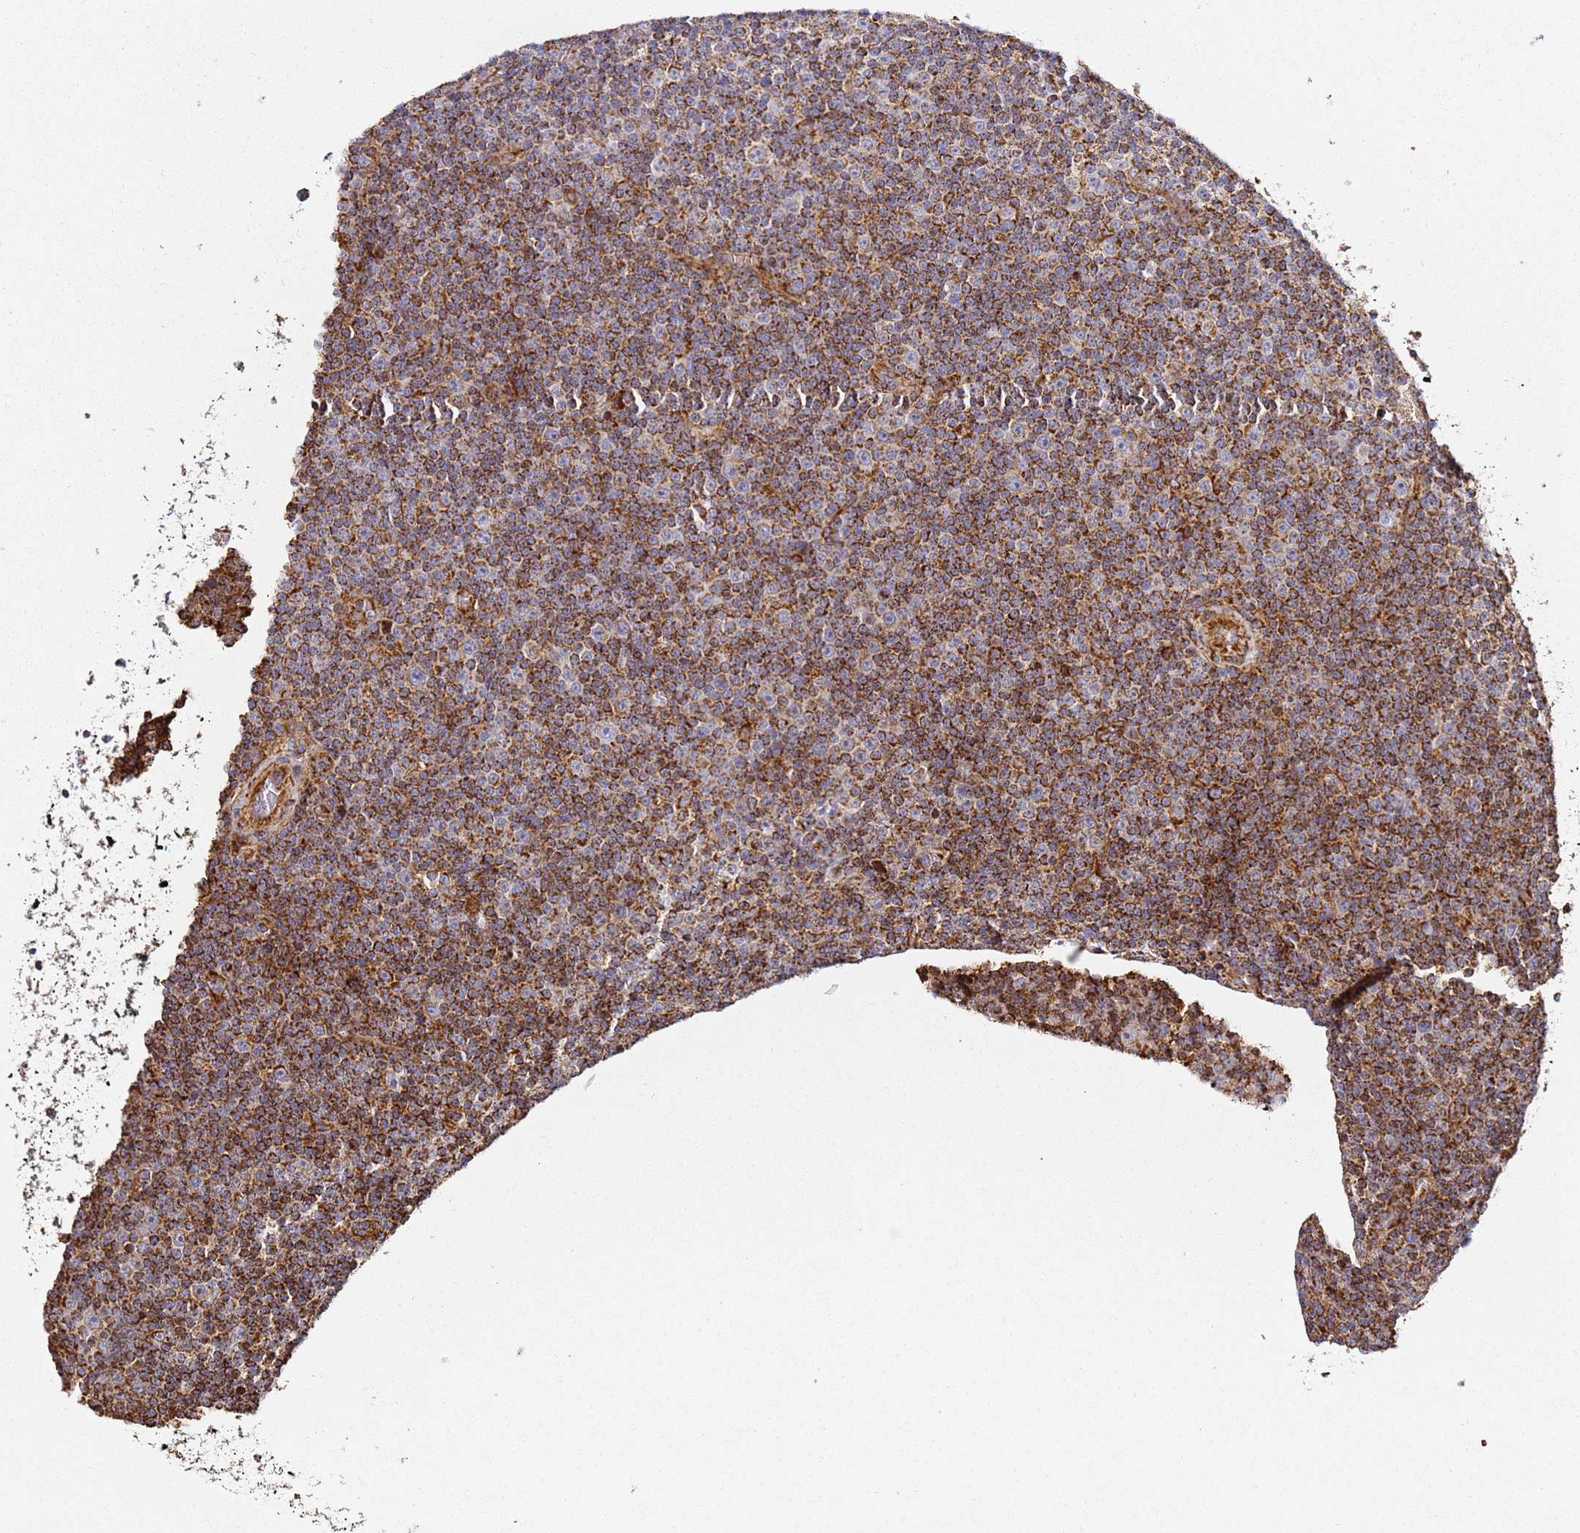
{"staining": {"intensity": "strong", "quantity": ">75%", "location": "cytoplasmic/membranous"}, "tissue": "lymphoma", "cell_type": "Tumor cells", "image_type": "cancer", "snomed": [{"axis": "morphology", "description": "Malignant lymphoma, non-Hodgkin's type, Low grade"}, {"axis": "topography", "description": "Lymph node"}], "caption": "Low-grade malignant lymphoma, non-Hodgkin's type tissue reveals strong cytoplasmic/membranous positivity in about >75% of tumor cells, visualized by immunohistochemistry. (brown staining indicates protein expression, while blue staining denotes nuclei).", "gene": "NDUFA3", "patient": {"sex": "female", "age": 67}}